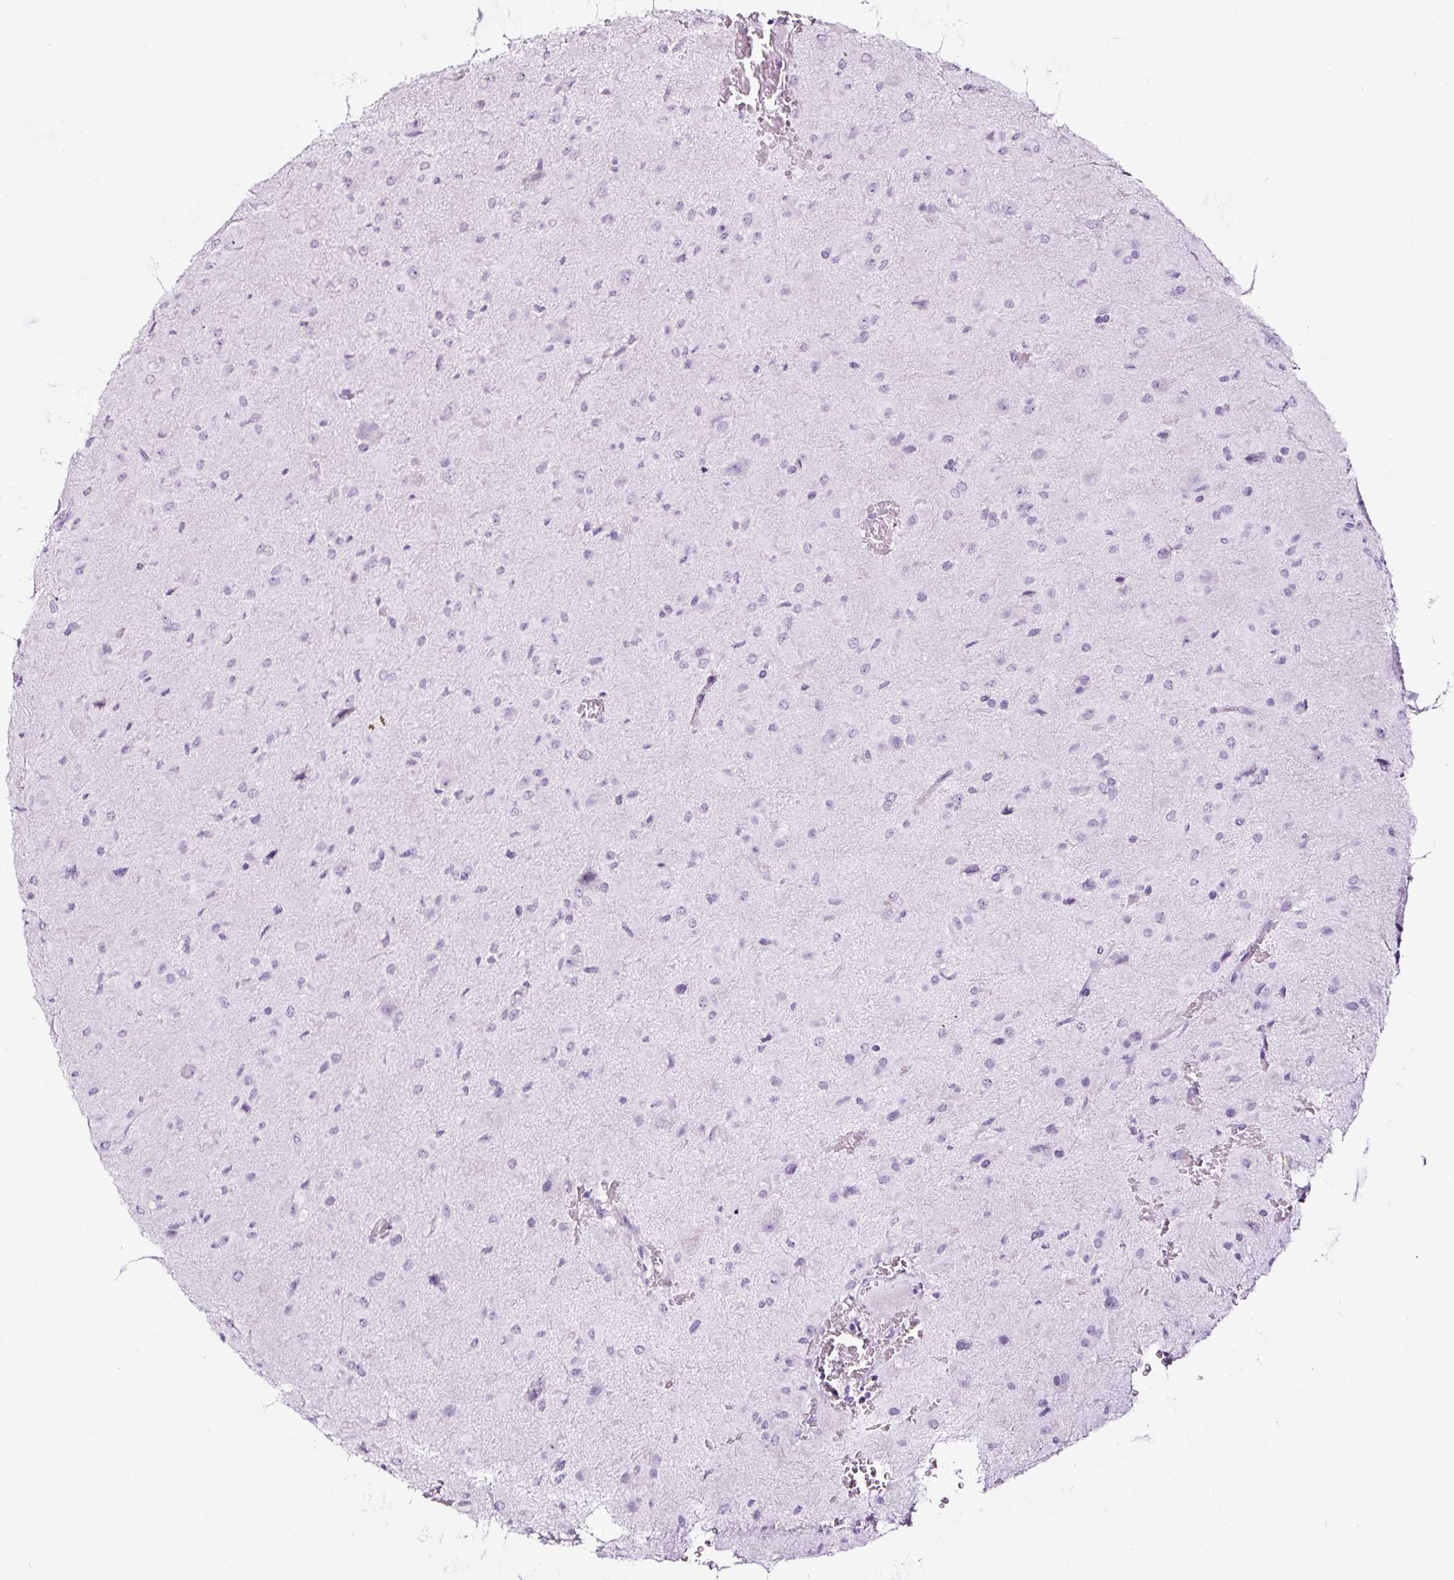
{"staining": {"intensity": "negative", "quantity": "none", "location": "none"}, "tissue": "glioma", "cell_type": "Tumor cells", "image_type": "cancer", "snomed": [{"axis": "morphology", "description": "Glioma, malignant, Low grade"}, {"axis": "topography", "description": "Brain"}], "caption": "A photomicrograph of glioma stained for a protein exhibits no brown staining in tumor cells.", "gene": "NPHS2", "patient": {"sex": "male", "age": 58}}